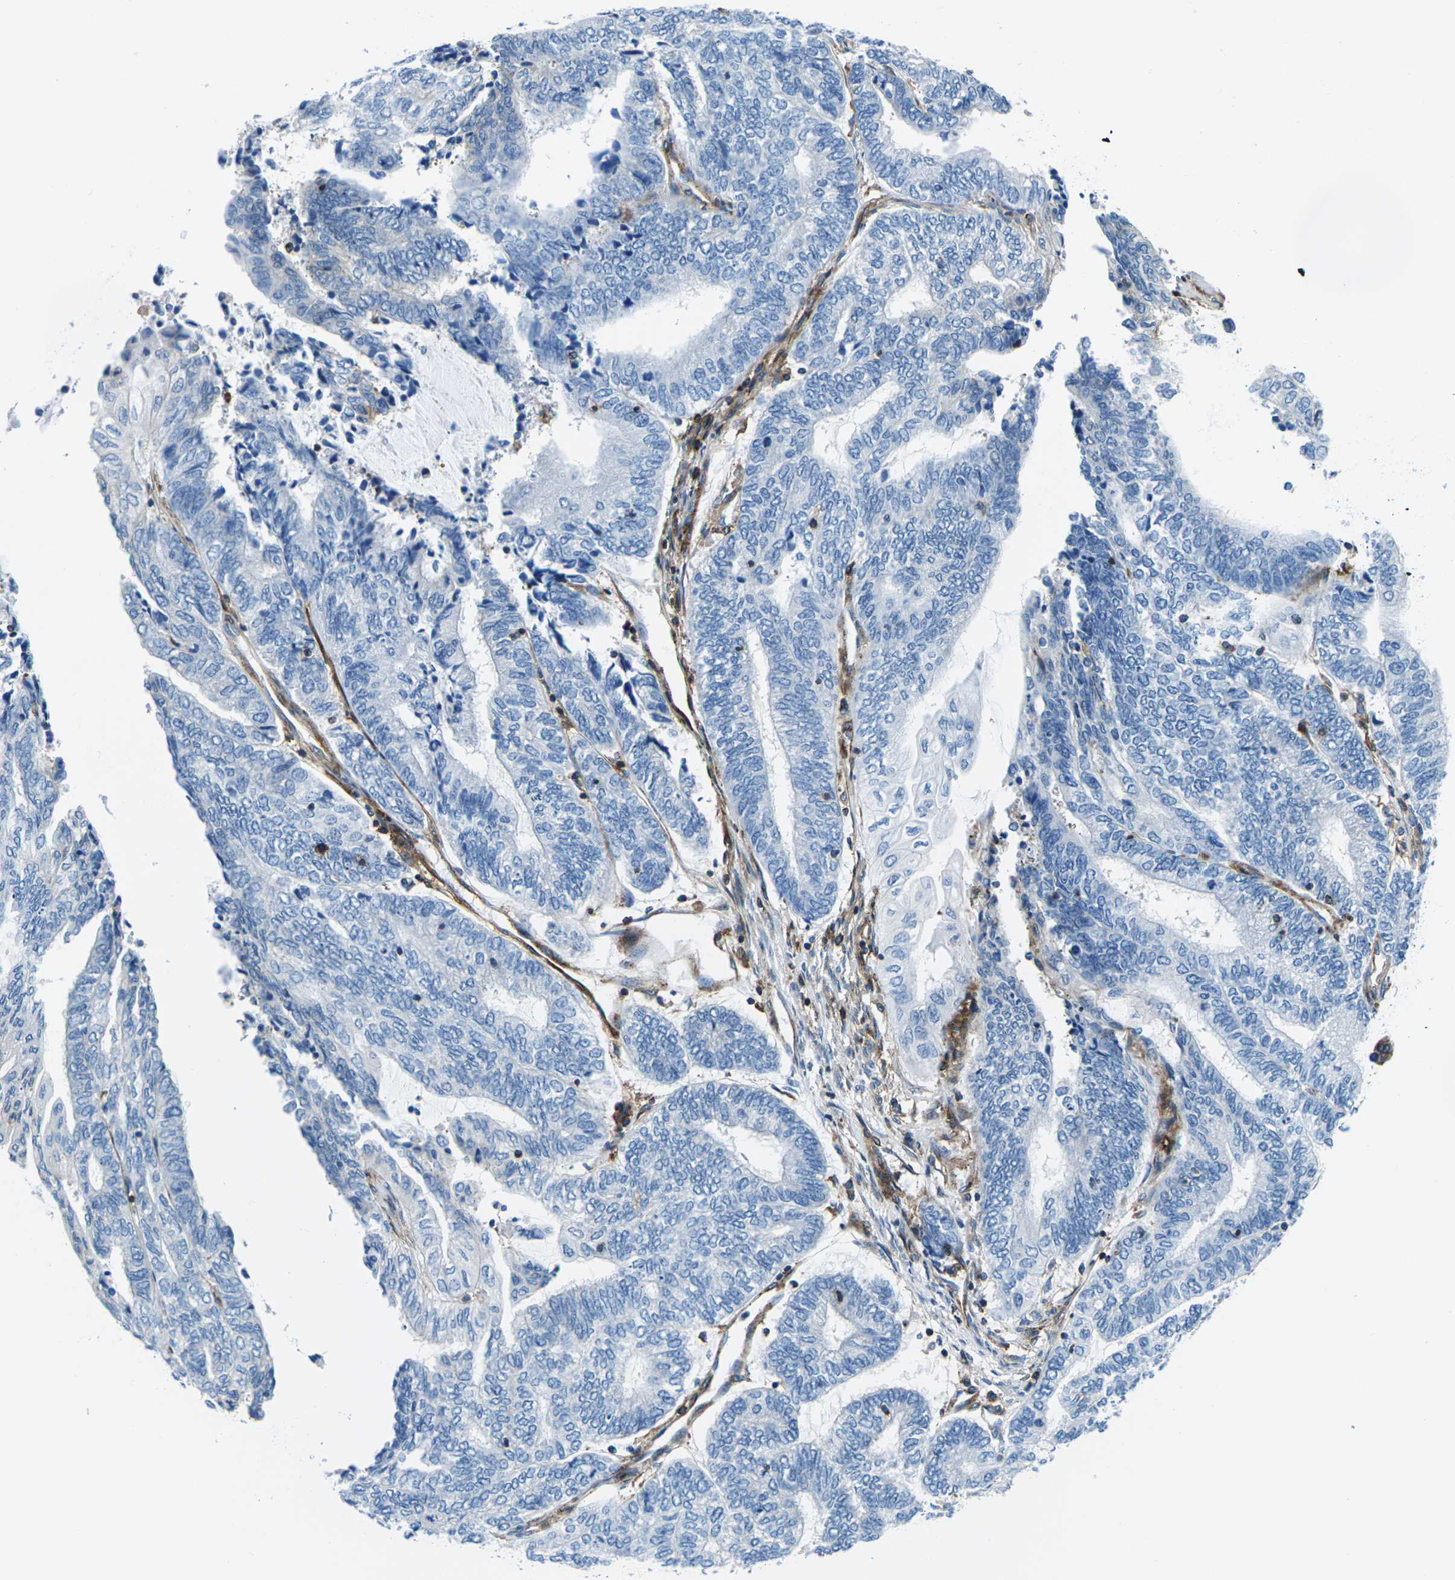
{"staining": {"intensity": "negative", "quantity": "none", "location": "none"}, "tissue": "endometrial cancer", "cell_type": "Tumor cells", "image_type": "cancer", "snomed": [{"axis": "morphology", "description": "Adenocarcinoma, NOS"}, {"axis": "topography", "description": "Uterus"}, {"axis": "topography", "description": "Endometrium"}], "caption": "Tumor cells are negative for protein expression in human adenocarcinoma (endometrial).", "gene": "SOCS4", "patient": {"sex": "female", "age": 70}}